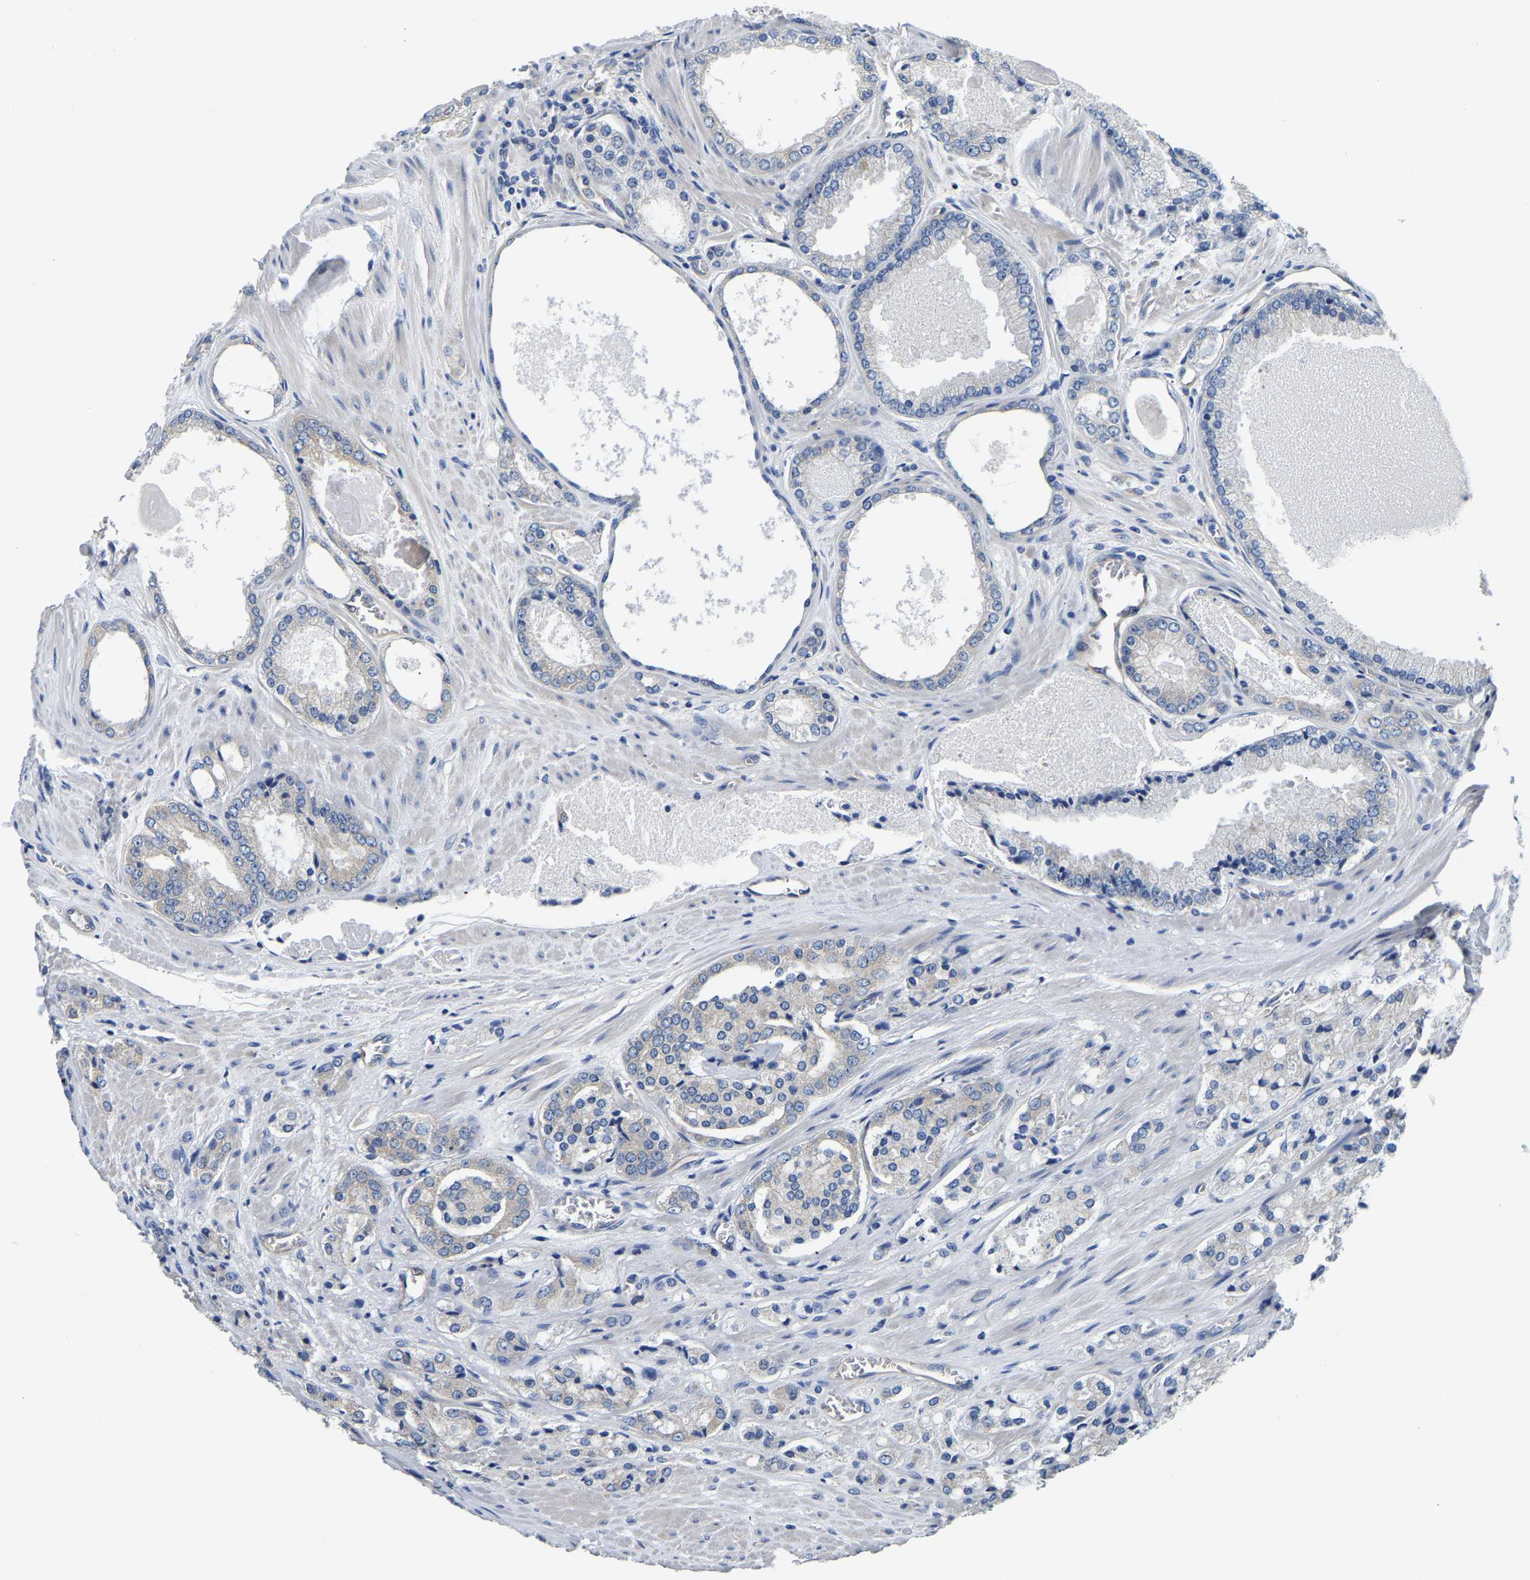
{"staining": {"intensity": "negative", "quantity": "none", "location": "none"}, "tissue": "prostate cancer", "cell_type": "Tumor cells", "image_type": "cancer", "snomed": [{"axis": "morphology", "description": "Adenocarcinoma, High grade"}, {"axis": "topography", "description": "Prostate"}], "caption": "Tumor cells are negative for brown protein staining in prostate high-grade adenocarcinoma.", "gene": "CSDE1", "patient": {"sex": "male", "age": 65}}